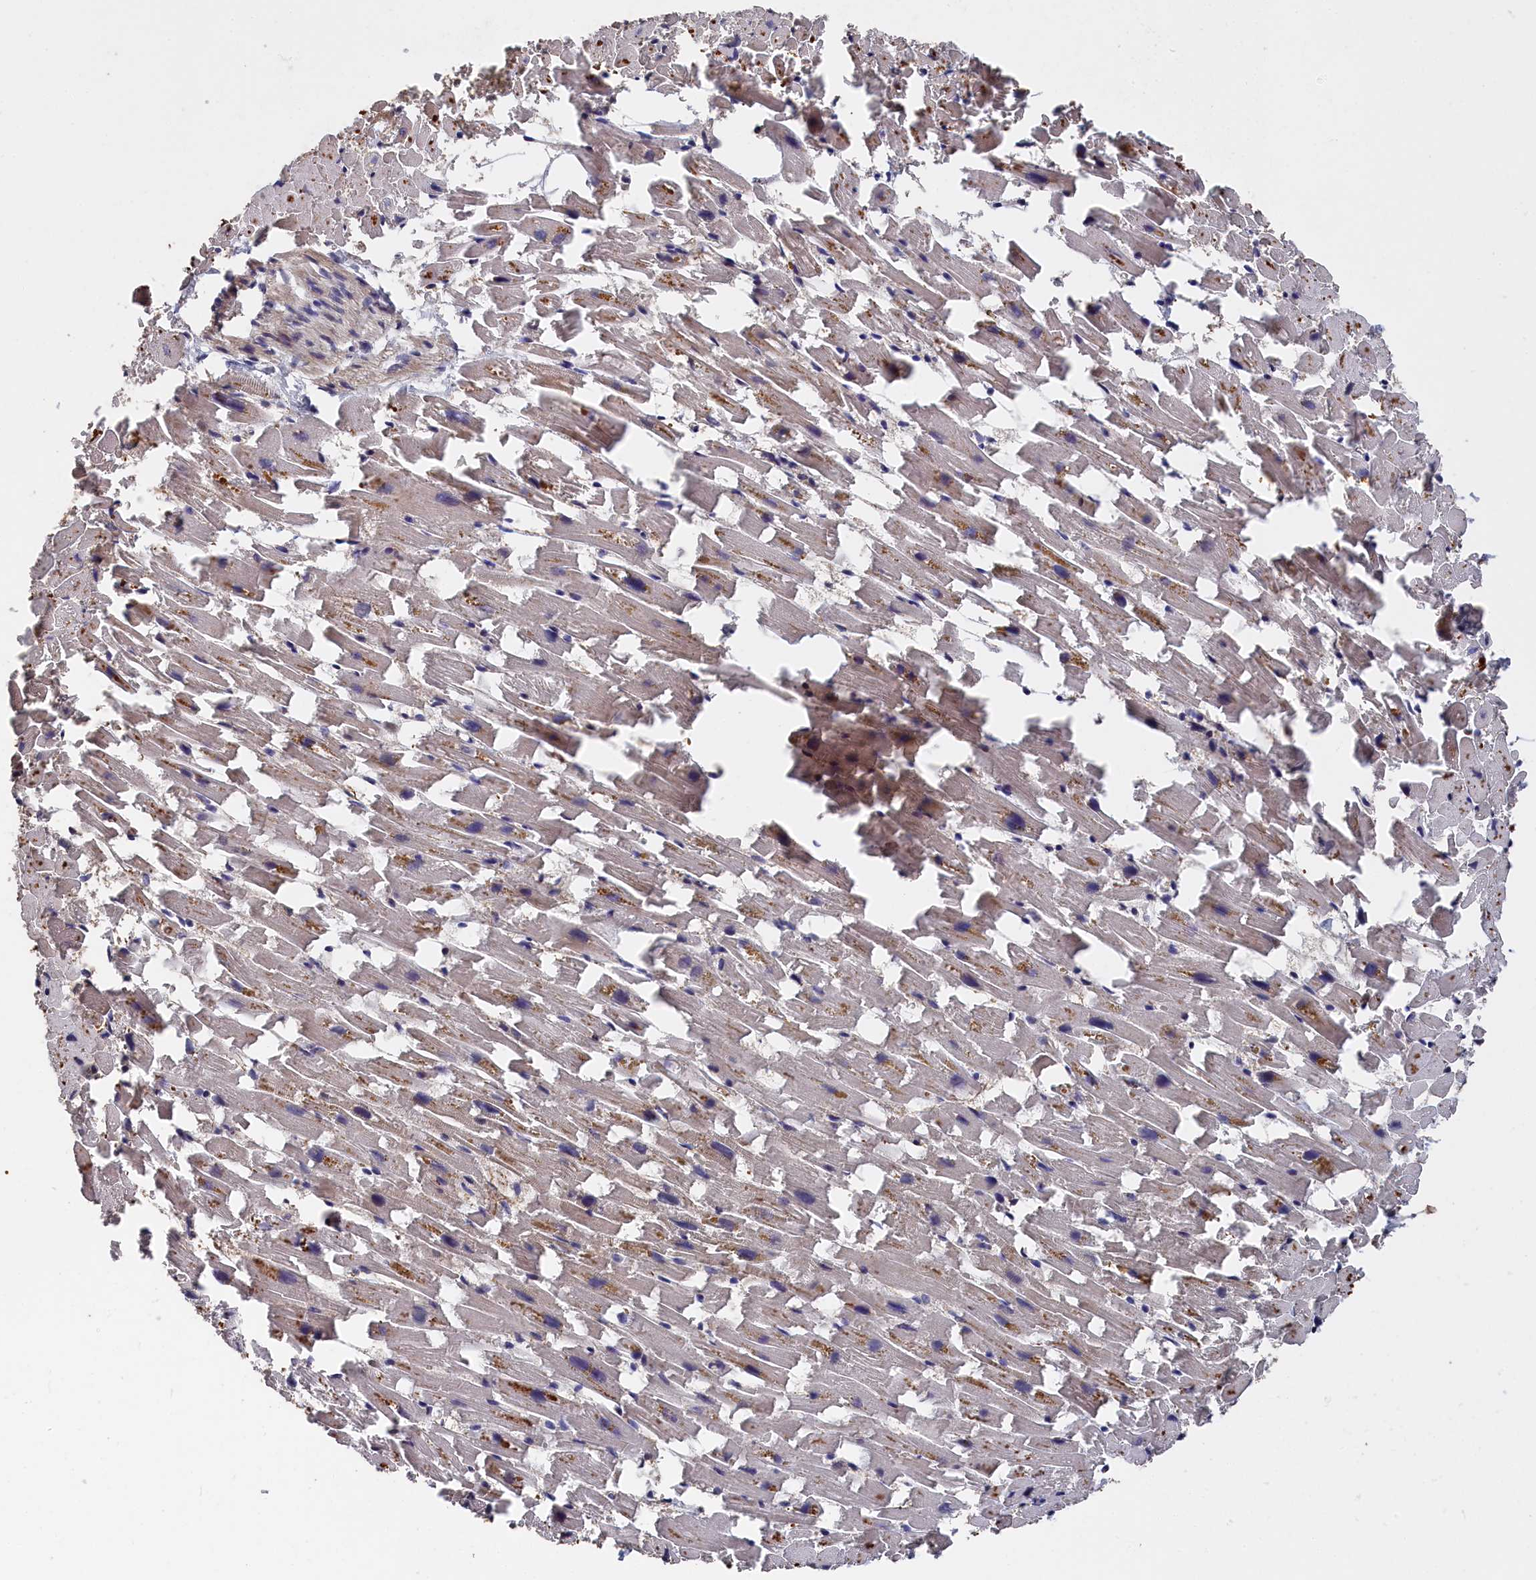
{"staining": {"intensity": "moderate", "quantity": "<25%", "location": "cytoplasmic/membranous"}, "tissue": "heart muscle", "cell_type": "Cardiomyocytes", "image_type": "normal", "snomed": [{"axis": "morphology", "description": "Normal tissue, NOS"}, {"axis": "topography", "description": "Heart"}], "caption": "IHC photomicrograph of normal heart muscle: heart muscle stained using immunohistochemistry (IHC) shows low levels of moderate protein expression localized specifically in the cytoplasmic/membranous of cardiomyocytes, appearing as a cytoplasmic/membranous brown color.", "gene": "RMI2", "patient": {"sex": "female", "age": 64}}